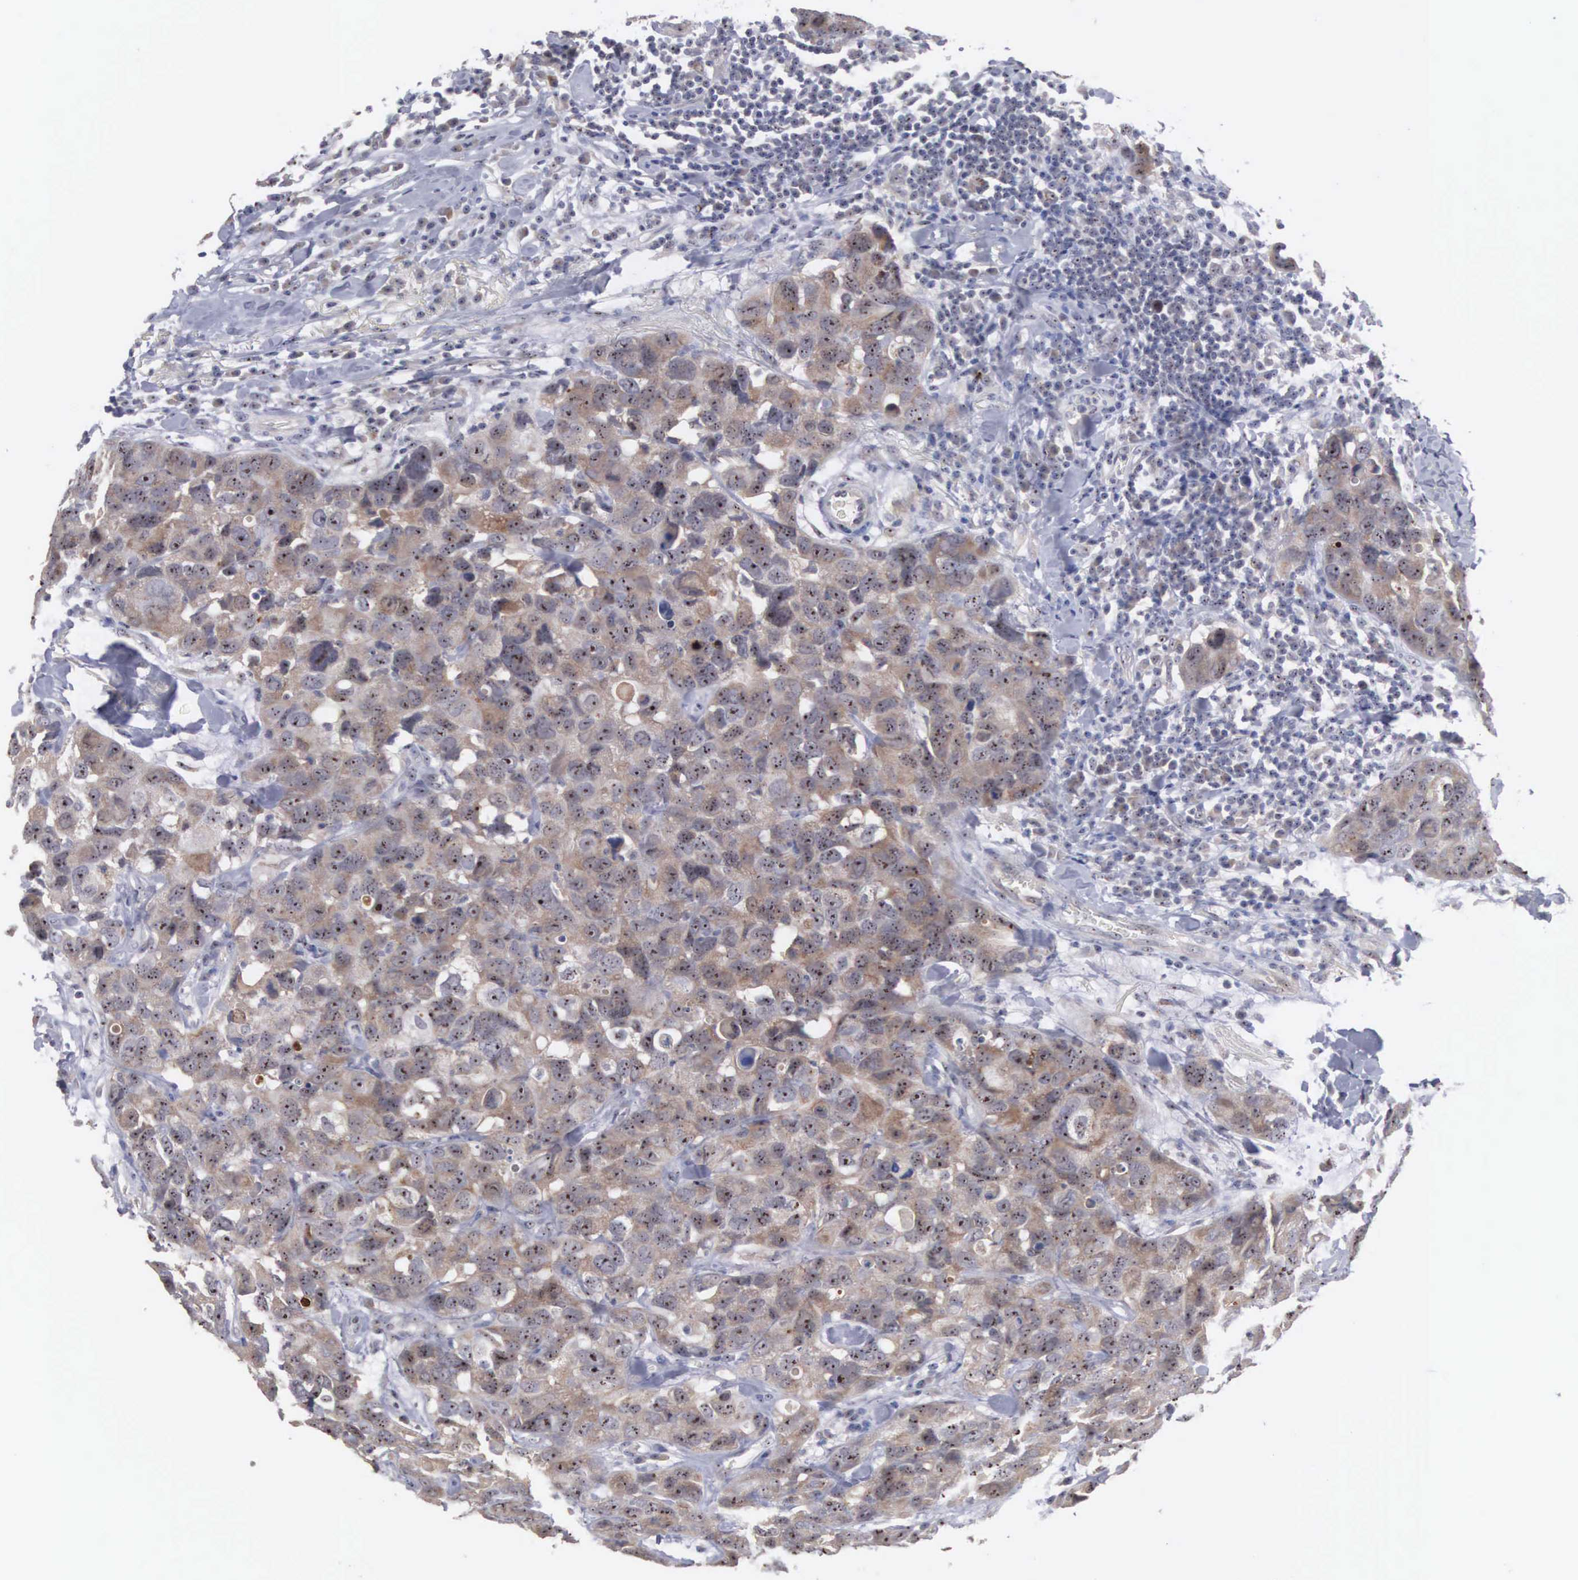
{"staining": {"intensity": "moderate", "quantity": ">75%", "location": "cytoplasmic/membranous"}, "tissue": "breast cancer", "cell_type": "Tumor cells", "image_type": "cancer", "snomed": [{"axis": "morphology", "description": "Duct carcinoma"}, {"axis": "topography", "description": "Breast"}], "caption": "About >75% of tumor cells in invasive ductal carcinoma (breast) reveal moderate cytoplasmic/membranous protein staining as visualized by brown immunohistochemical staining.", "gene": "AMN", "patient": {"sex": "female", "age": 91}}